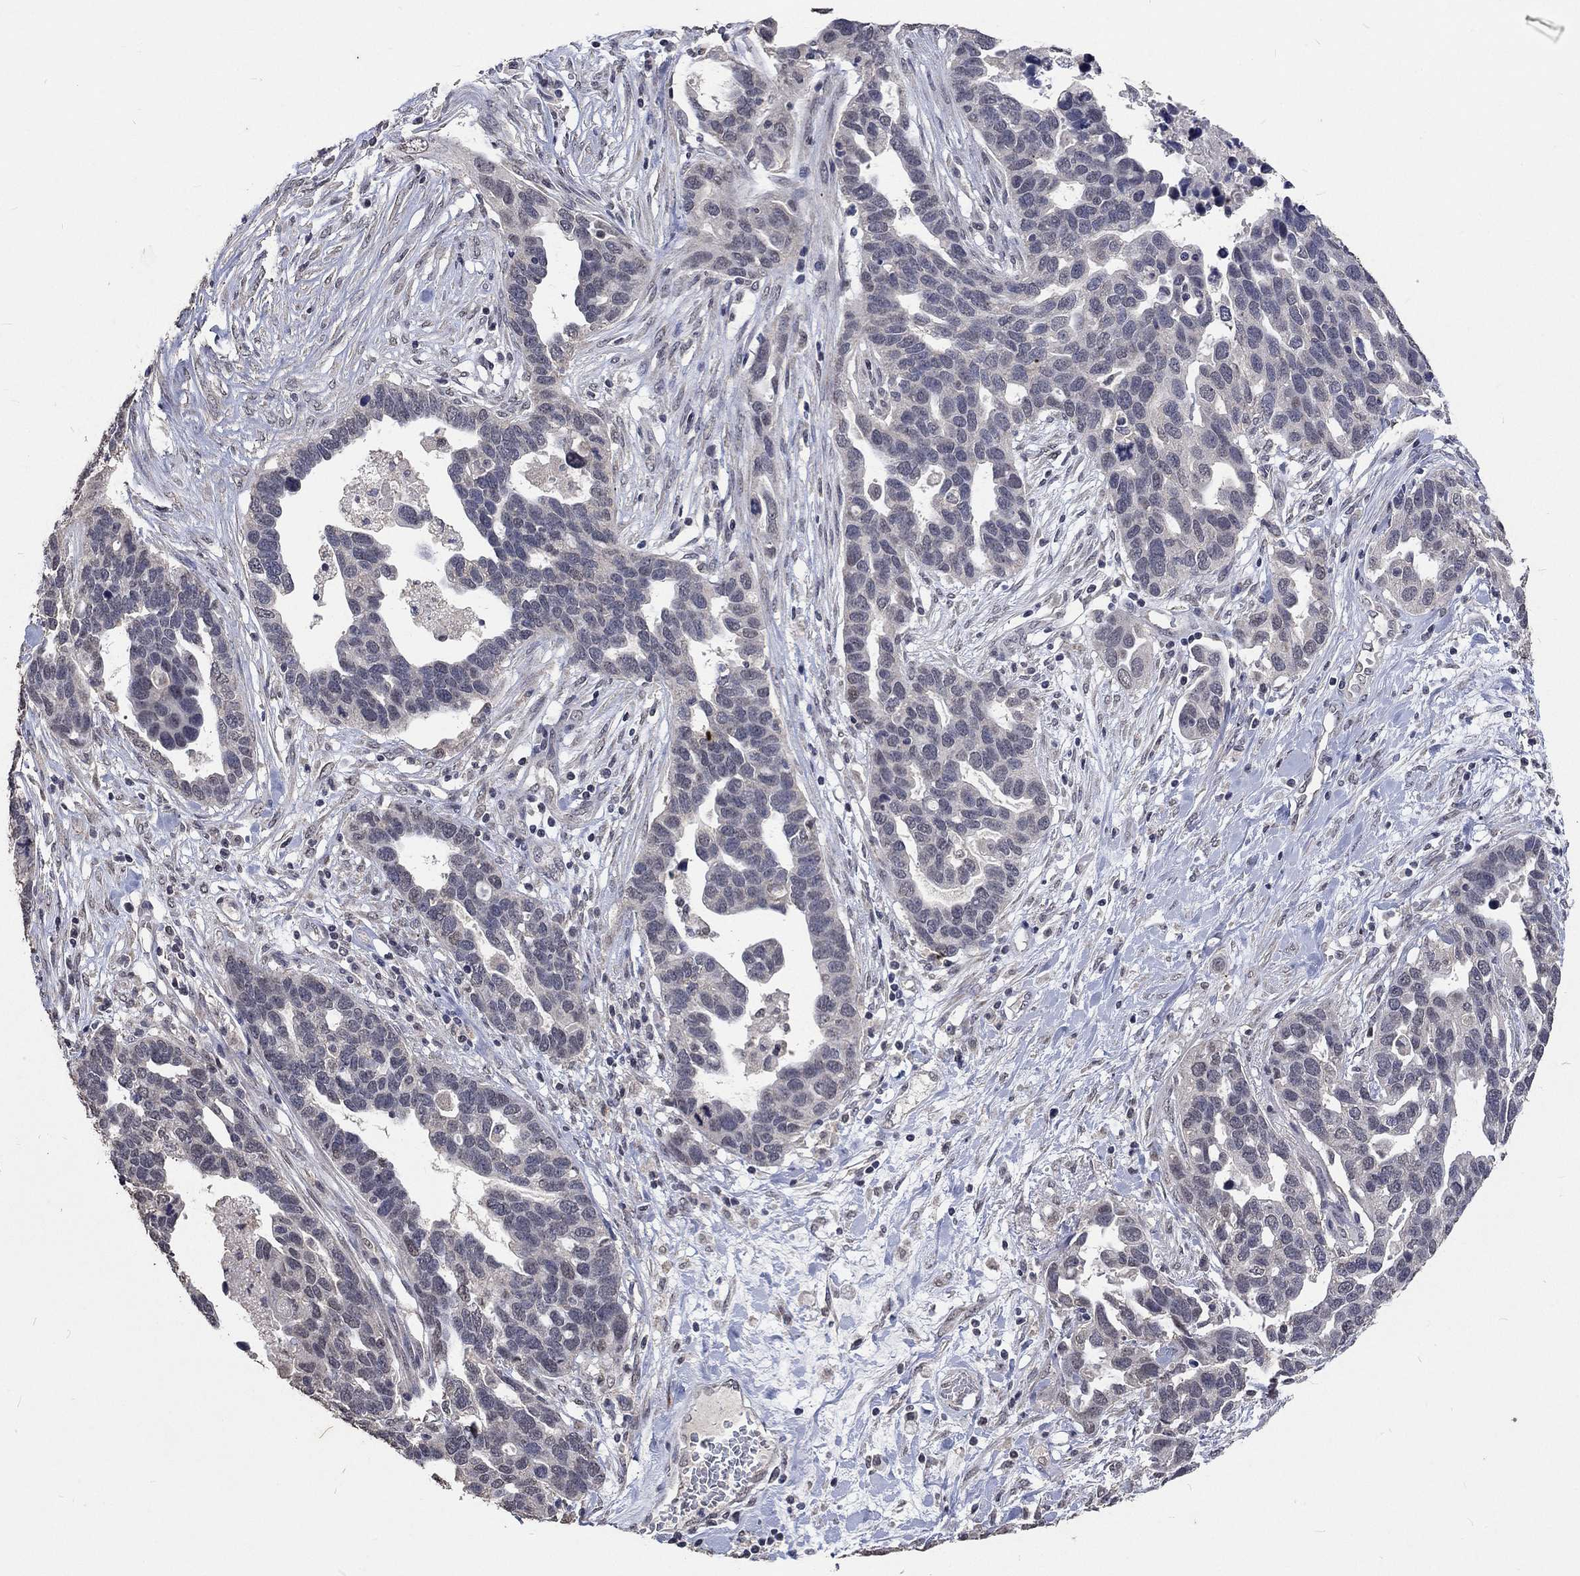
{"staining": {"intensity": "negative", "quantity": "none", "location": "none"}, "tissue": "ovarian cancer", "cell_type": "Tumor cells", "image_type": "cancer", "snomed": [{"axis": "morphology", "description": "Cystadenocarcinoma, serous, NOS"}, {"axis": "topography", "description": "Ovary"}], "caption": "An immunohistochemistry histopathology image of ovarian serous cystadenocarcinoma is shown. There is no staining in tumor cells of ovarian serous cystadenocarcinoma.", "gene": "SPATA33", "patient": {"sex": "female", "age": 54}}